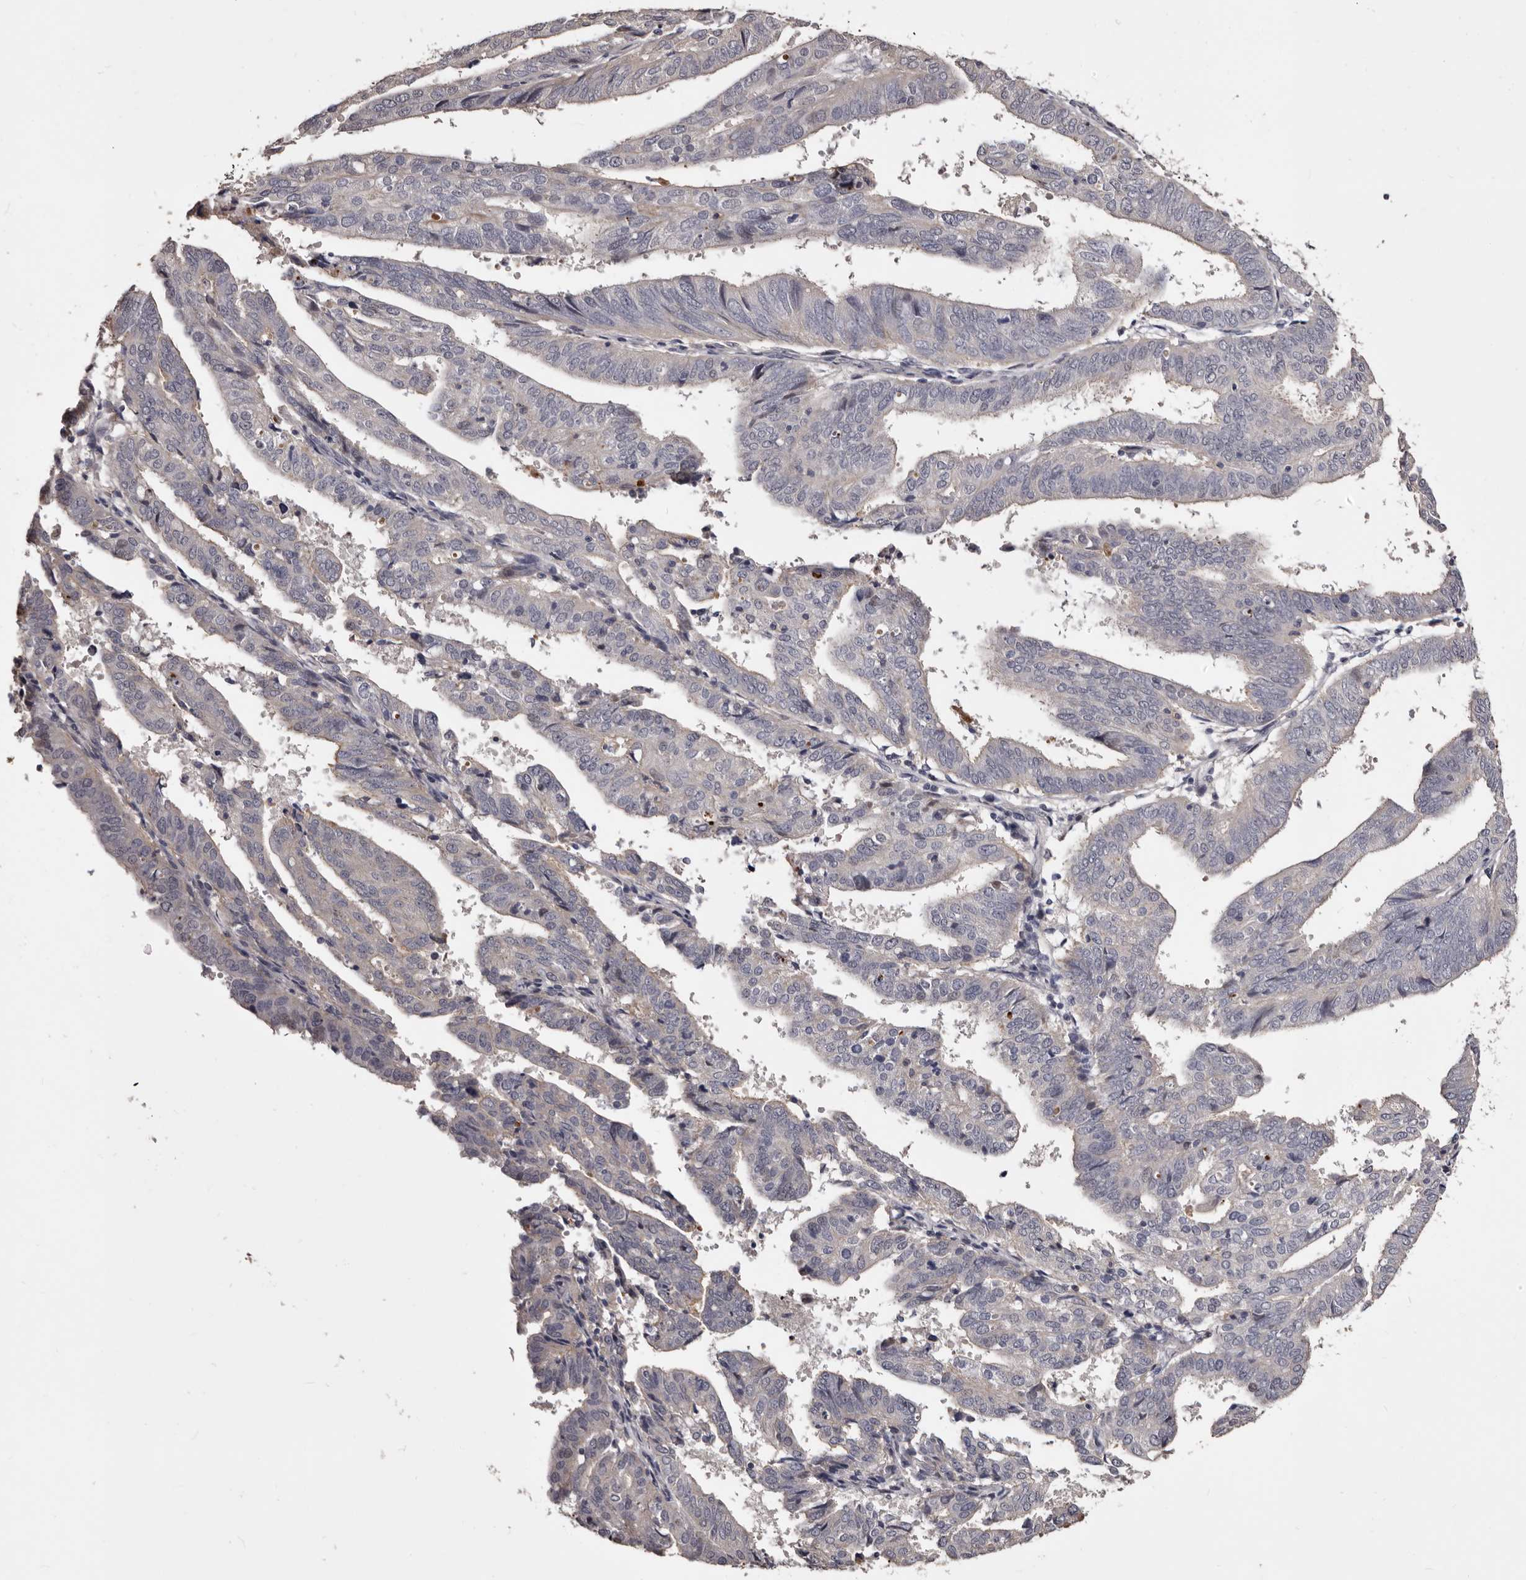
{"staining": {"intensity": "negative", "quantity": "none", "location": "none"}, "tissue": "endometrial cancer", "cell_type": "Tumor cells", "image_type": "cancer", "snomed": [{"axis": "morphology", "description": "Adenocarcinoma, NOS"}, {"axis": "topography", "description": "Uterus"}], "caption": "This histopathology image is of endometrial cancer stained with immunohistochemistry (IHC) to label a protein in brown with the nuclei are counter-stained blue. There is no staining in tumor cells.", "gene": "SLC10A4", "patient": {"sex": "female", "age": 77}}